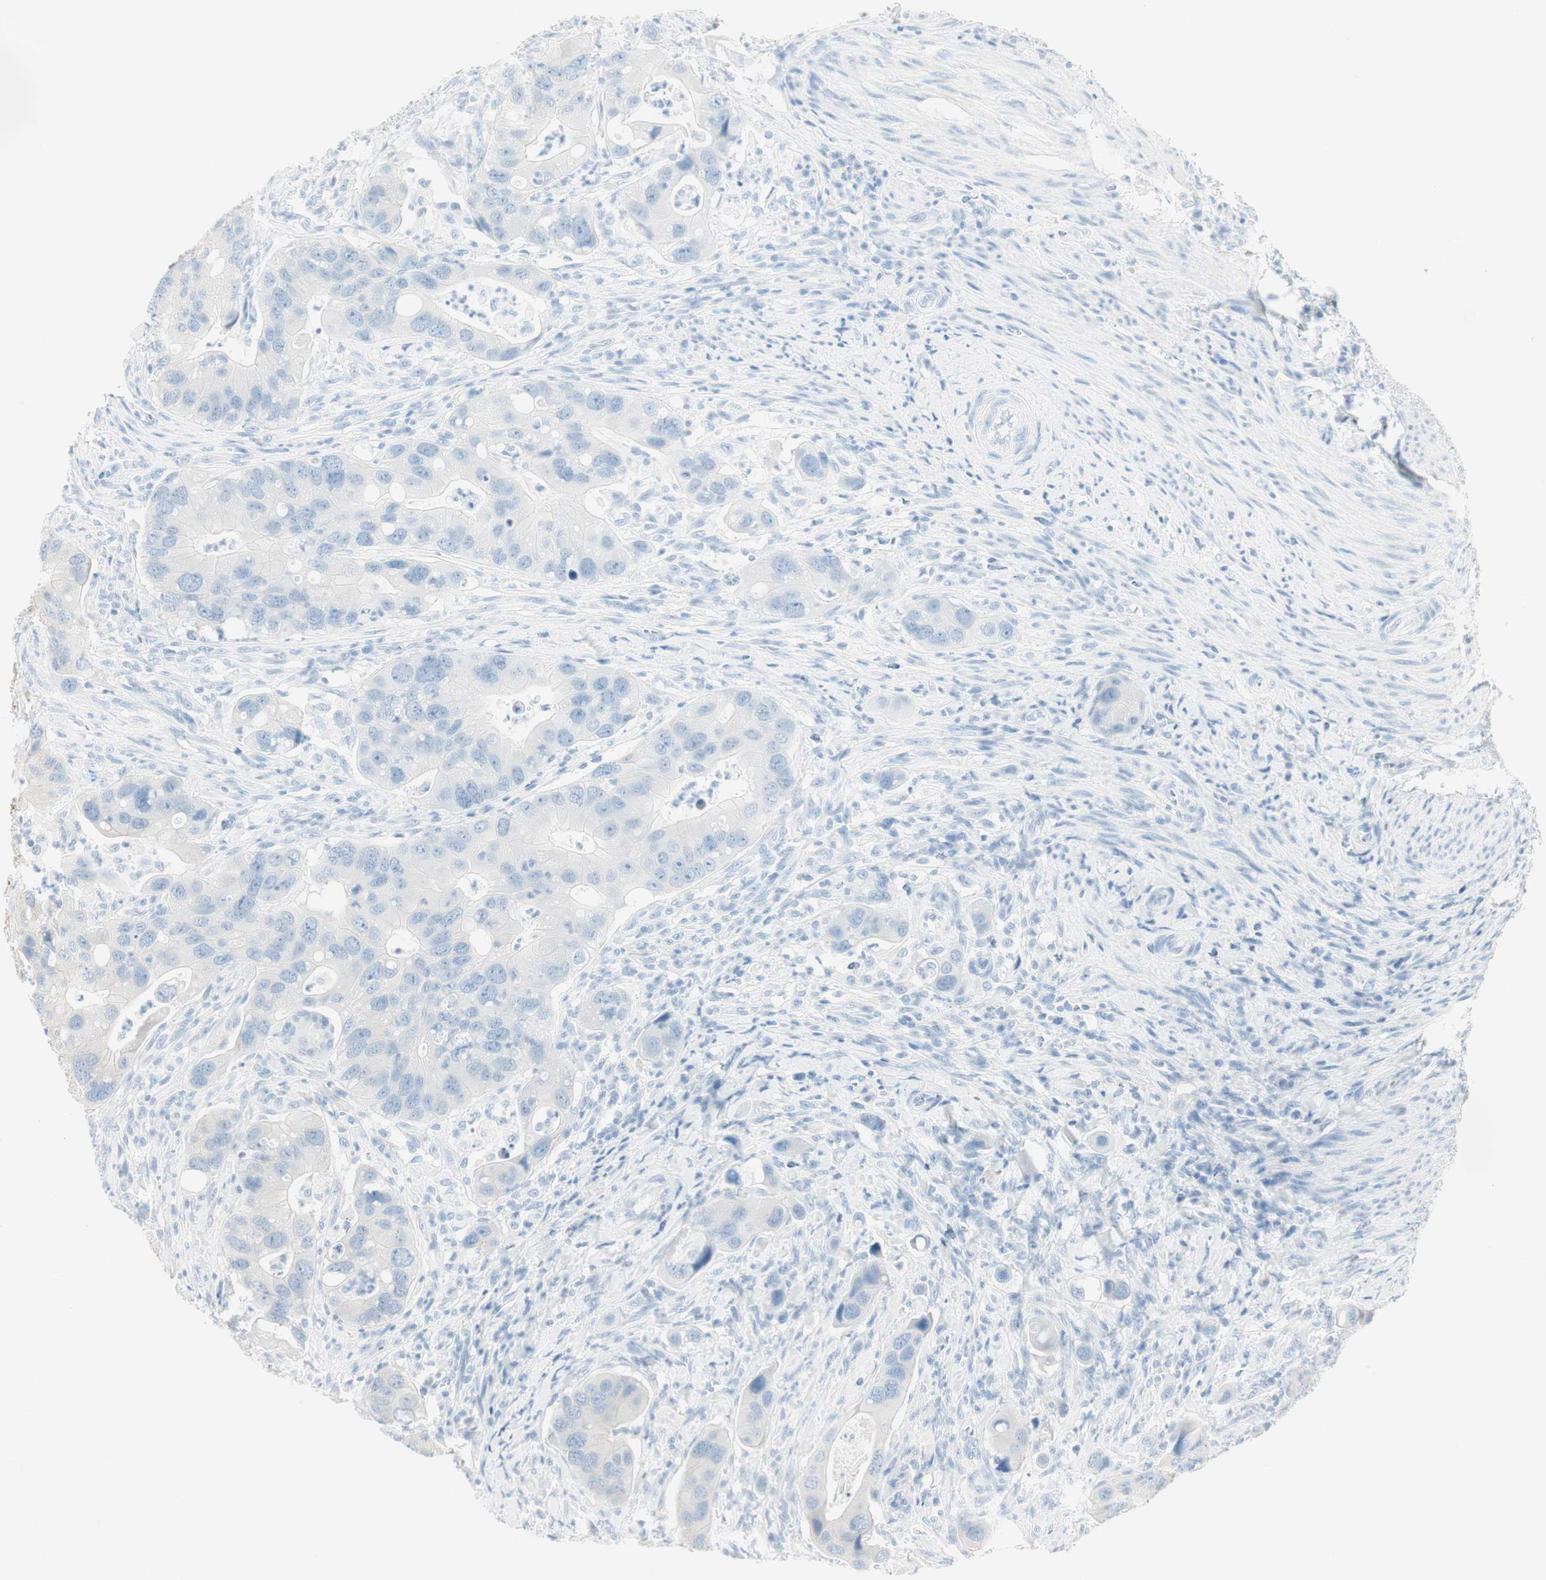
{"staining": {"intensity": "negative", "quantity": "none", "location": "none"}, "tissue": "colorectal cancer", "cell_type": "Tumor cells", "image_type": "cancer", "snomed": [{"axis": "morphology", "description": "Adenocarcinoma, NOS"}, {"axis": "topography", "description": "Rectum"}], "caption": "This is a image of IHC staining of colorectal cancer (adenocarcinoma), which shows no staining in tumor cells.", "gene": "SPINK4", "patient": {"sex": "female", "age": 57}}